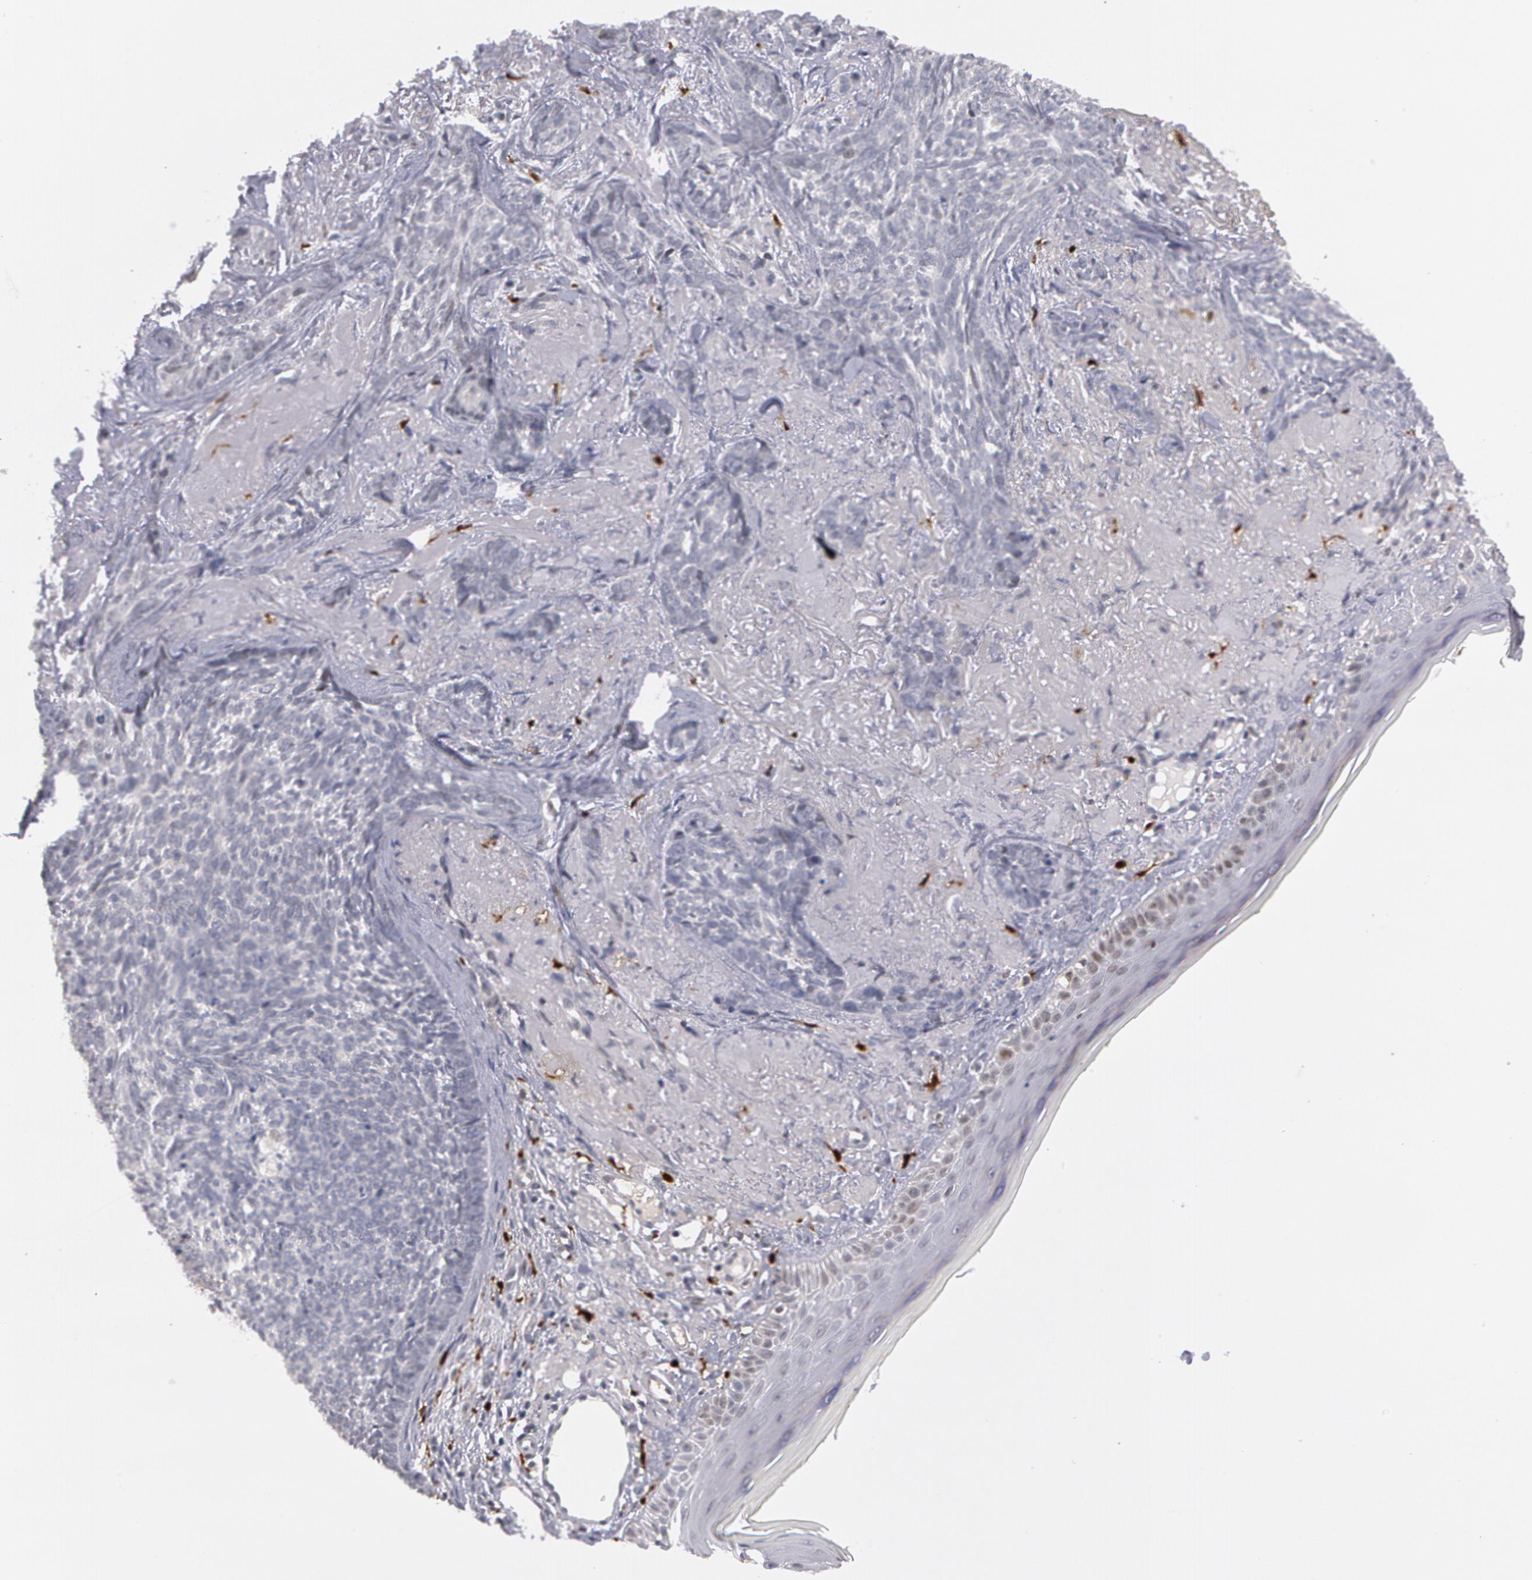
{"staining": {"intensity": "negative", "quantity": "none", "location": "none"}, "tissue": "skin cancer", "cell_type": "Tumor cells", "image_type": "cancer", "snomed": [{"axis": "morphology", "description": "Basal cell carcinoma"}, {"axis": "topography", "description": "Skin"}], "caption": "Immunohistochemical staining of skin cancer reveals no significant expression in tumor cells. (Immunohistochemistry, brightfield microscopy, high magnification).", "gene": "PRICKLE1", "patient": {"sex": "female", "age": 81}}